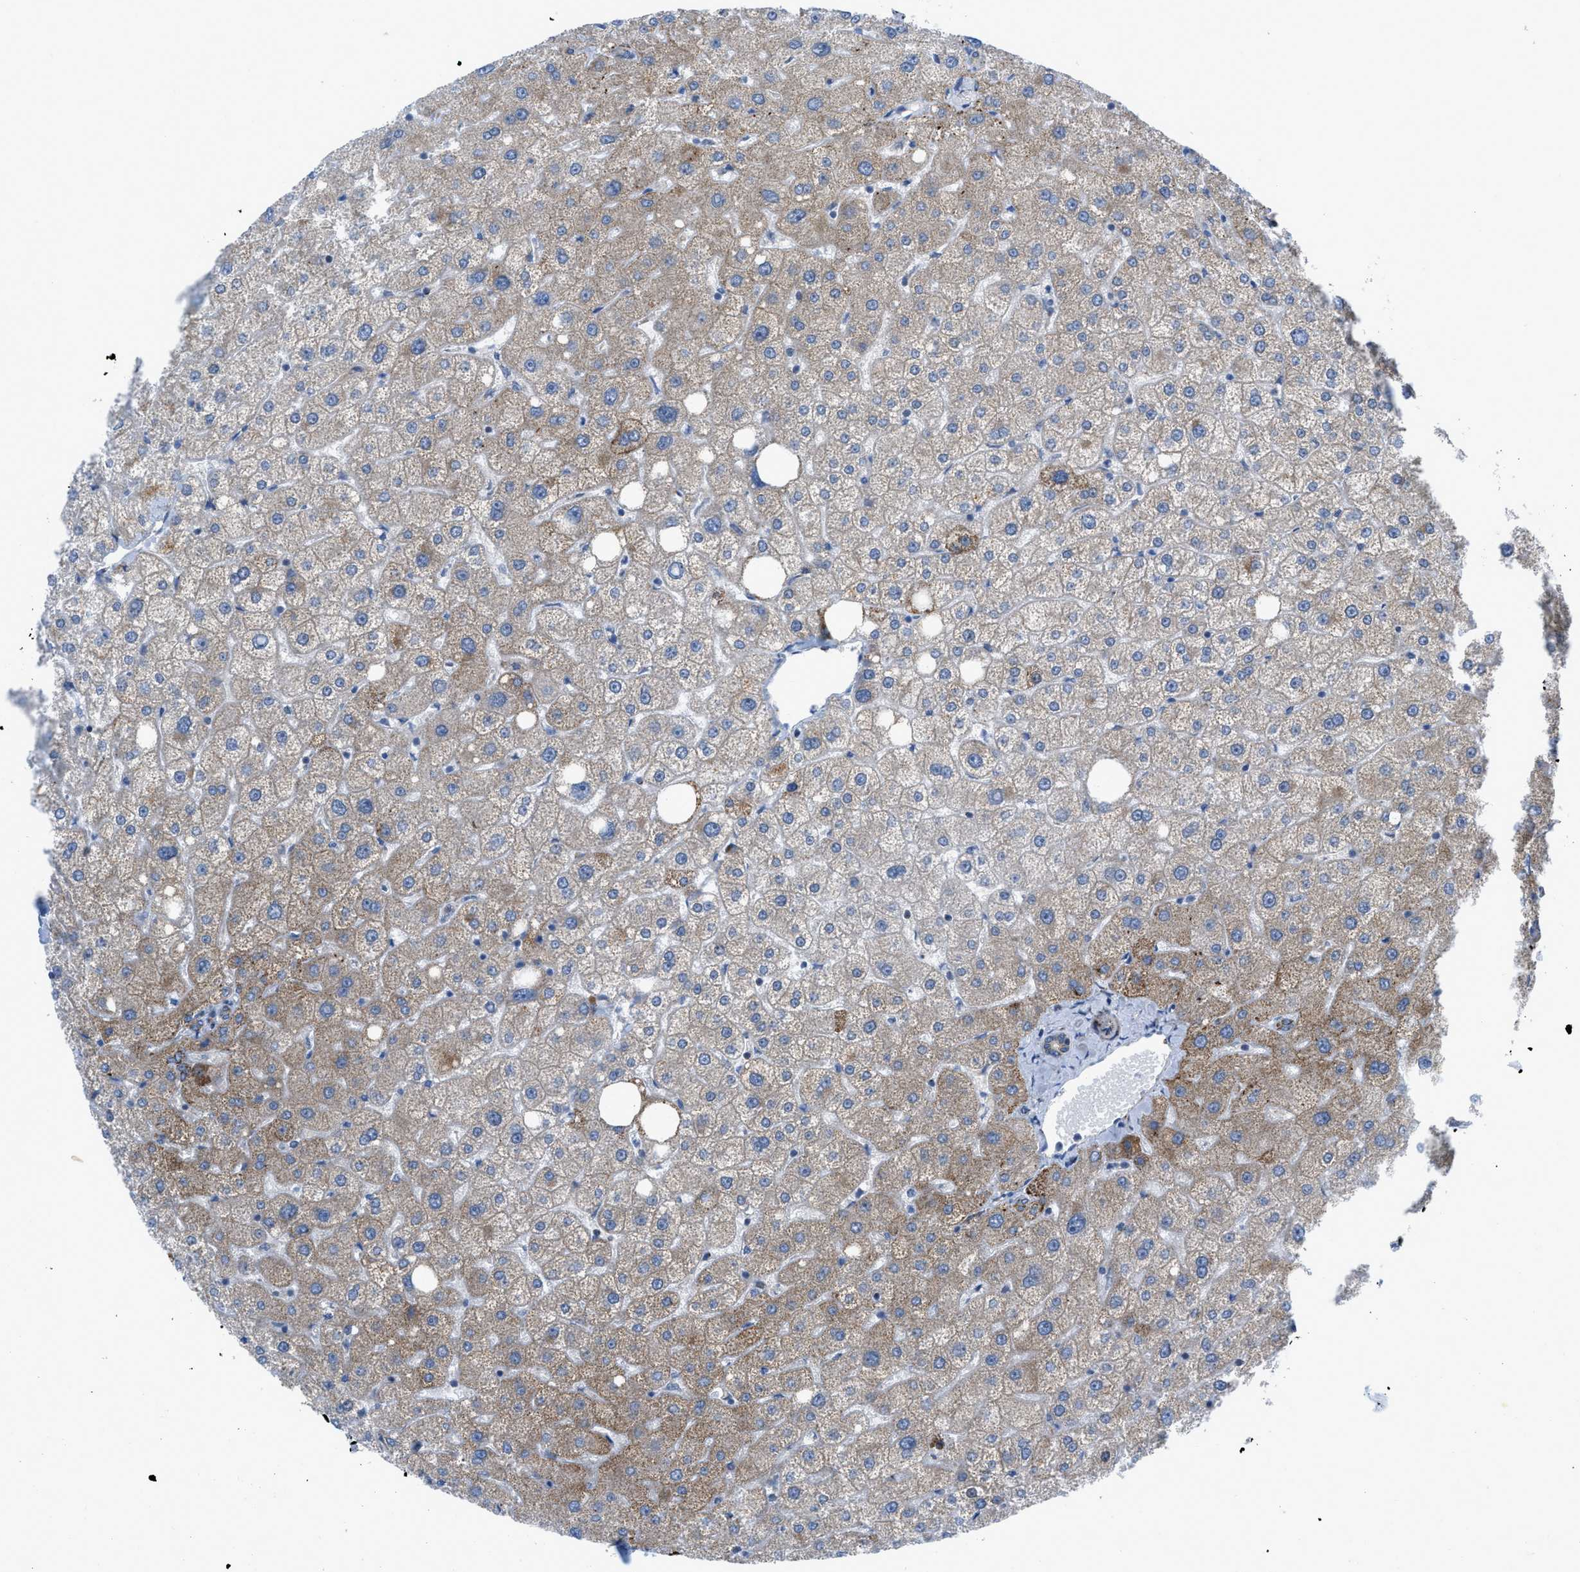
{"staining": {"intensity": "negative", "quantity": "none", "location": "none"}, "tissue": "liver", "cell_type": "Cholangiocytes", "image_type": "normal", "snomed": [{"axis": "morphology", "description": "Normal tissue, NOS"}, {"axis": "topography", "description": "Liver"}], "caption": "IHC histopathology image of normal liver: human liver stained with DAB exhibits no significant protein positivity in cholangiocytes. (DAB IHC with hematoxylin counter stain).", "gene": "RBBP9", "patient": {"sex": "male", "age": 73}}